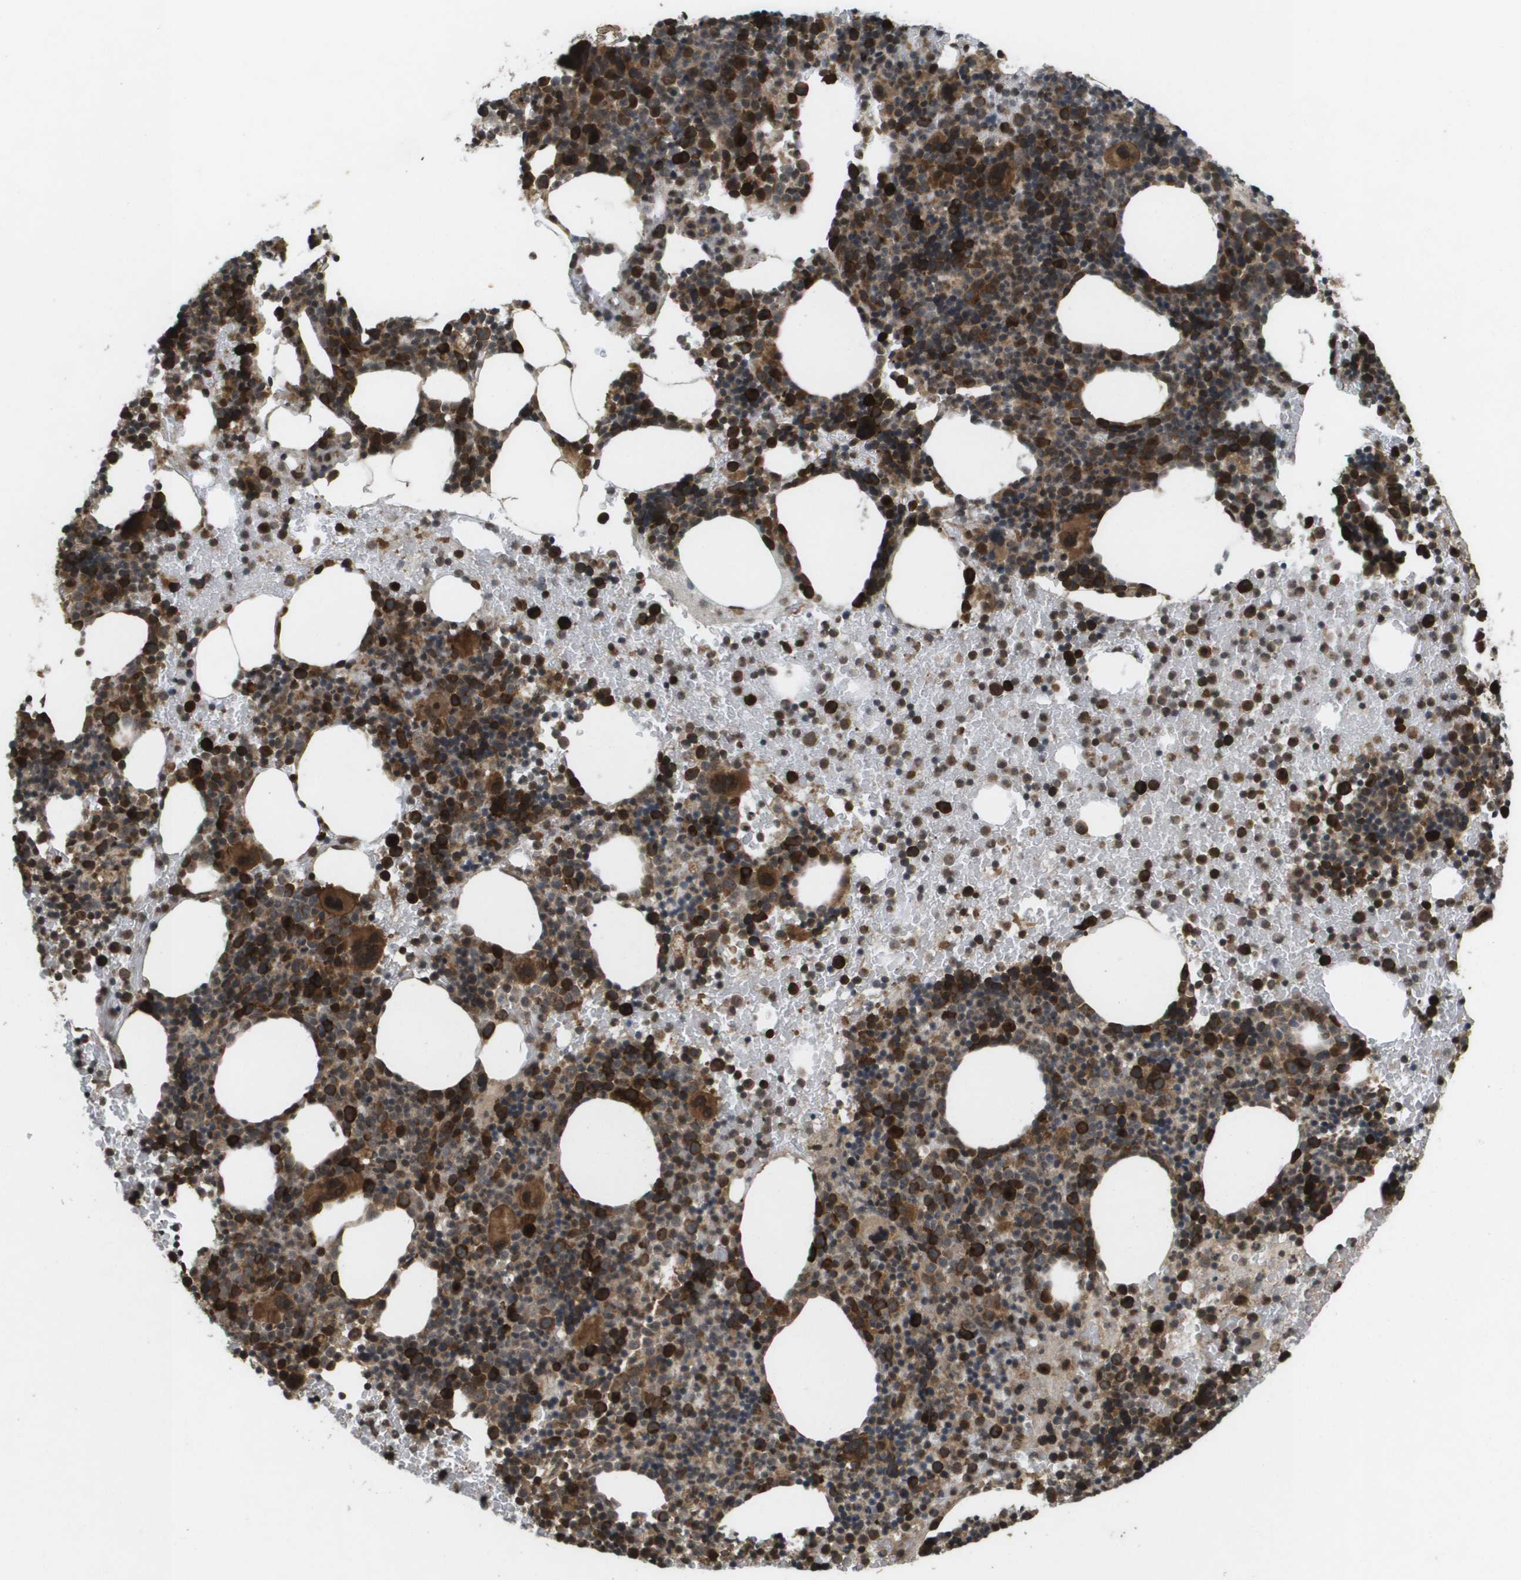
{"staining": {"intensity": "strong", "quantity": ">75%", "location": "cytoplasmic/membranous"}, "tissue": "bone marrow", "cell_type": "Hematopoietic cells", "image_type": "normal", "snomed": [{"axis": "morphology", "description": "Normal tissue, NOS"}, {"axis": "morphology", "description": "Inflammation, NOS"}, {"axis": "topography", "description": "Bone marrow"}], "caption": "Protein analysis of benign bone marrow shows strong cytoplasmic/membranous expression in about >75% of hematopoietic cells.", "gene": "KIF11", "patient": {"sex": "male", "age": 72}}